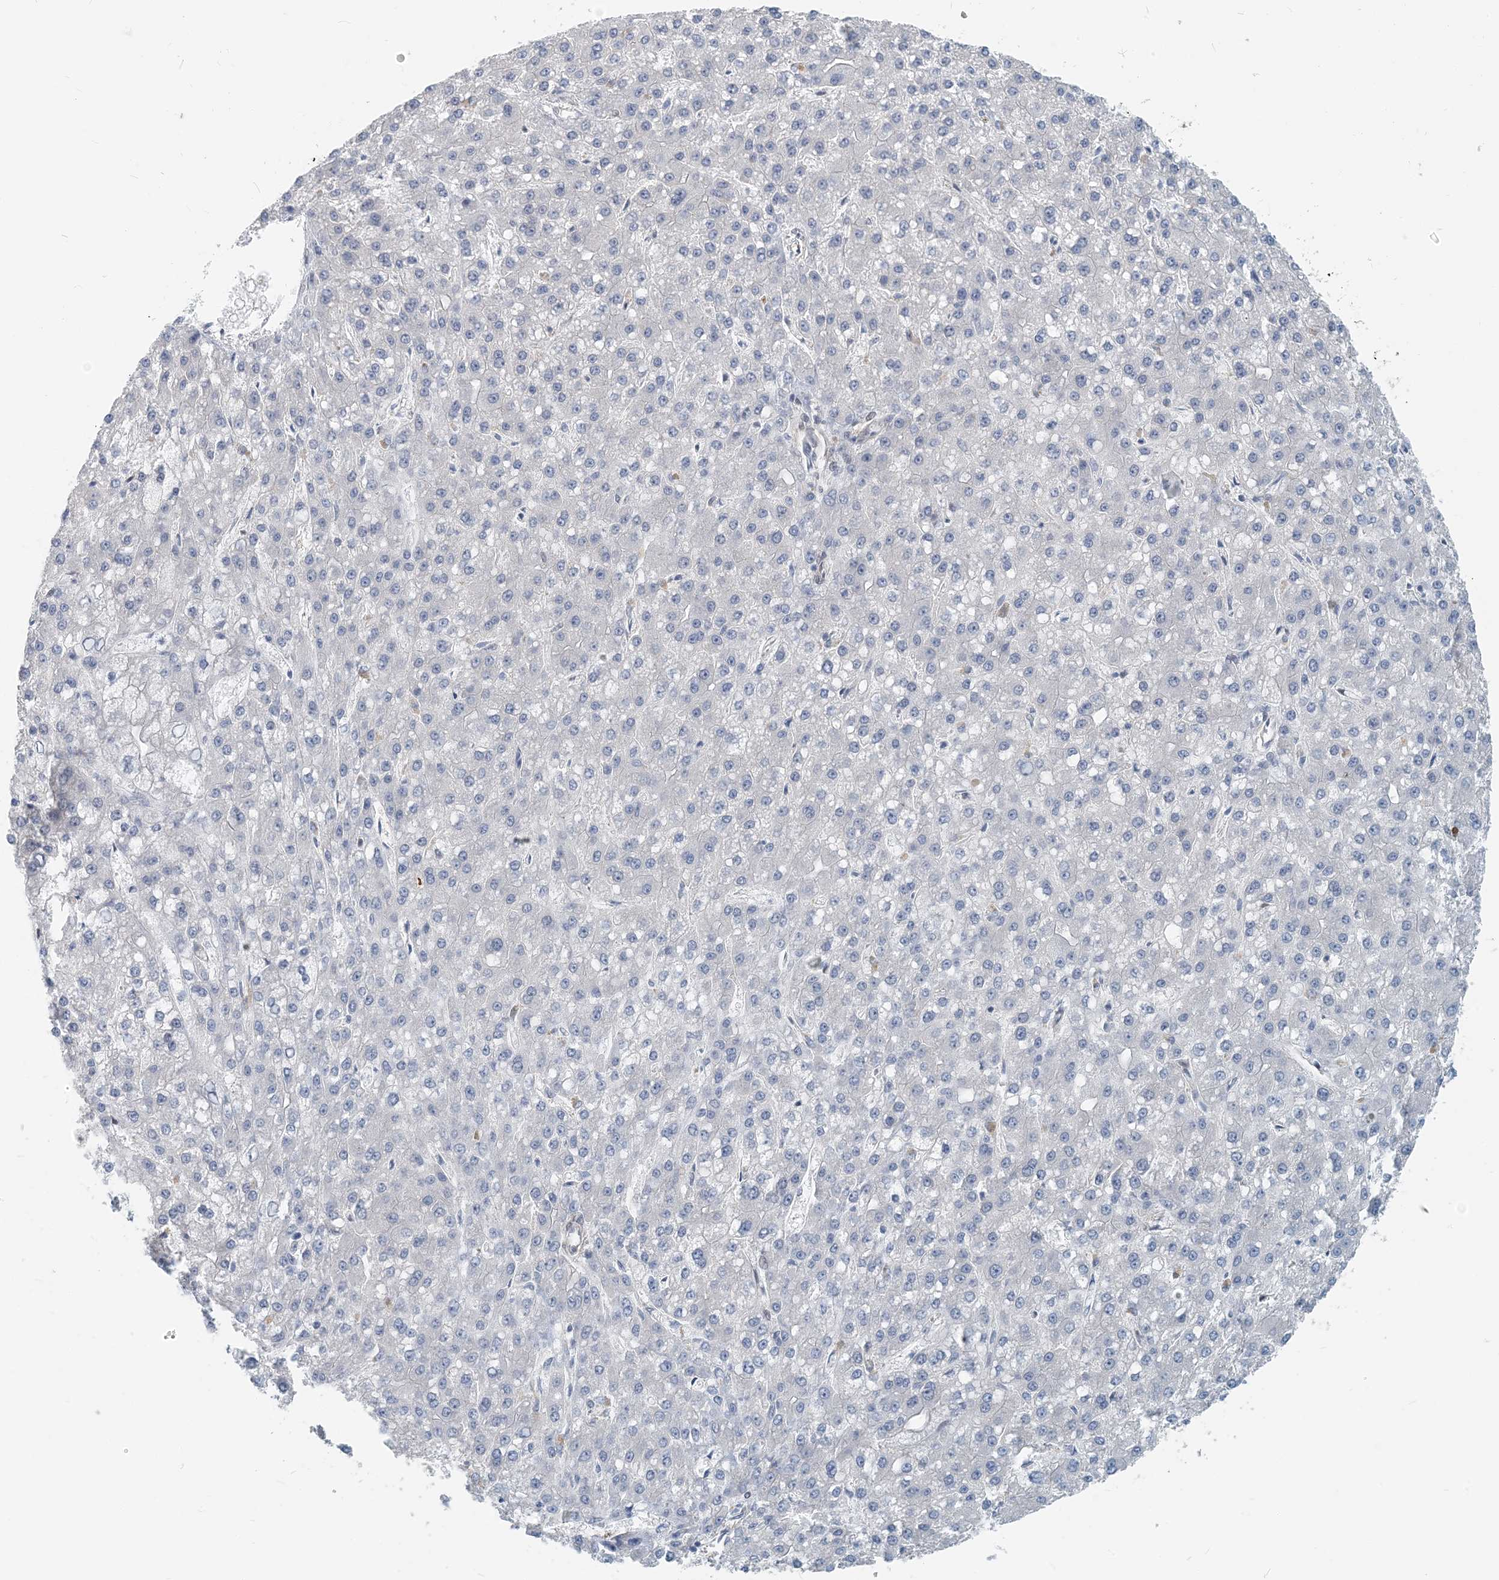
{"staining": {"intensity": "negative", "quantity": "none", "location": "none"}, "tissue": "liver cancer", "cell_type": "Tumor cells", "image_type": "cancer", "snomed": [{"axis": "morphology", "description": "Carcinoma, Hepatocellular, NOS"}, {"axis": "topography", "description": "Liver"}], "caption": "The IHC photomicrograph has no significant positivity in tumor cells of liver cancer tissue. (DAB (3,3'-diaminobenzidine) immunohistochemistry, high magnification).", "gene": "ZC3H12A", "patient": {"sex": "male", "age": 67}}